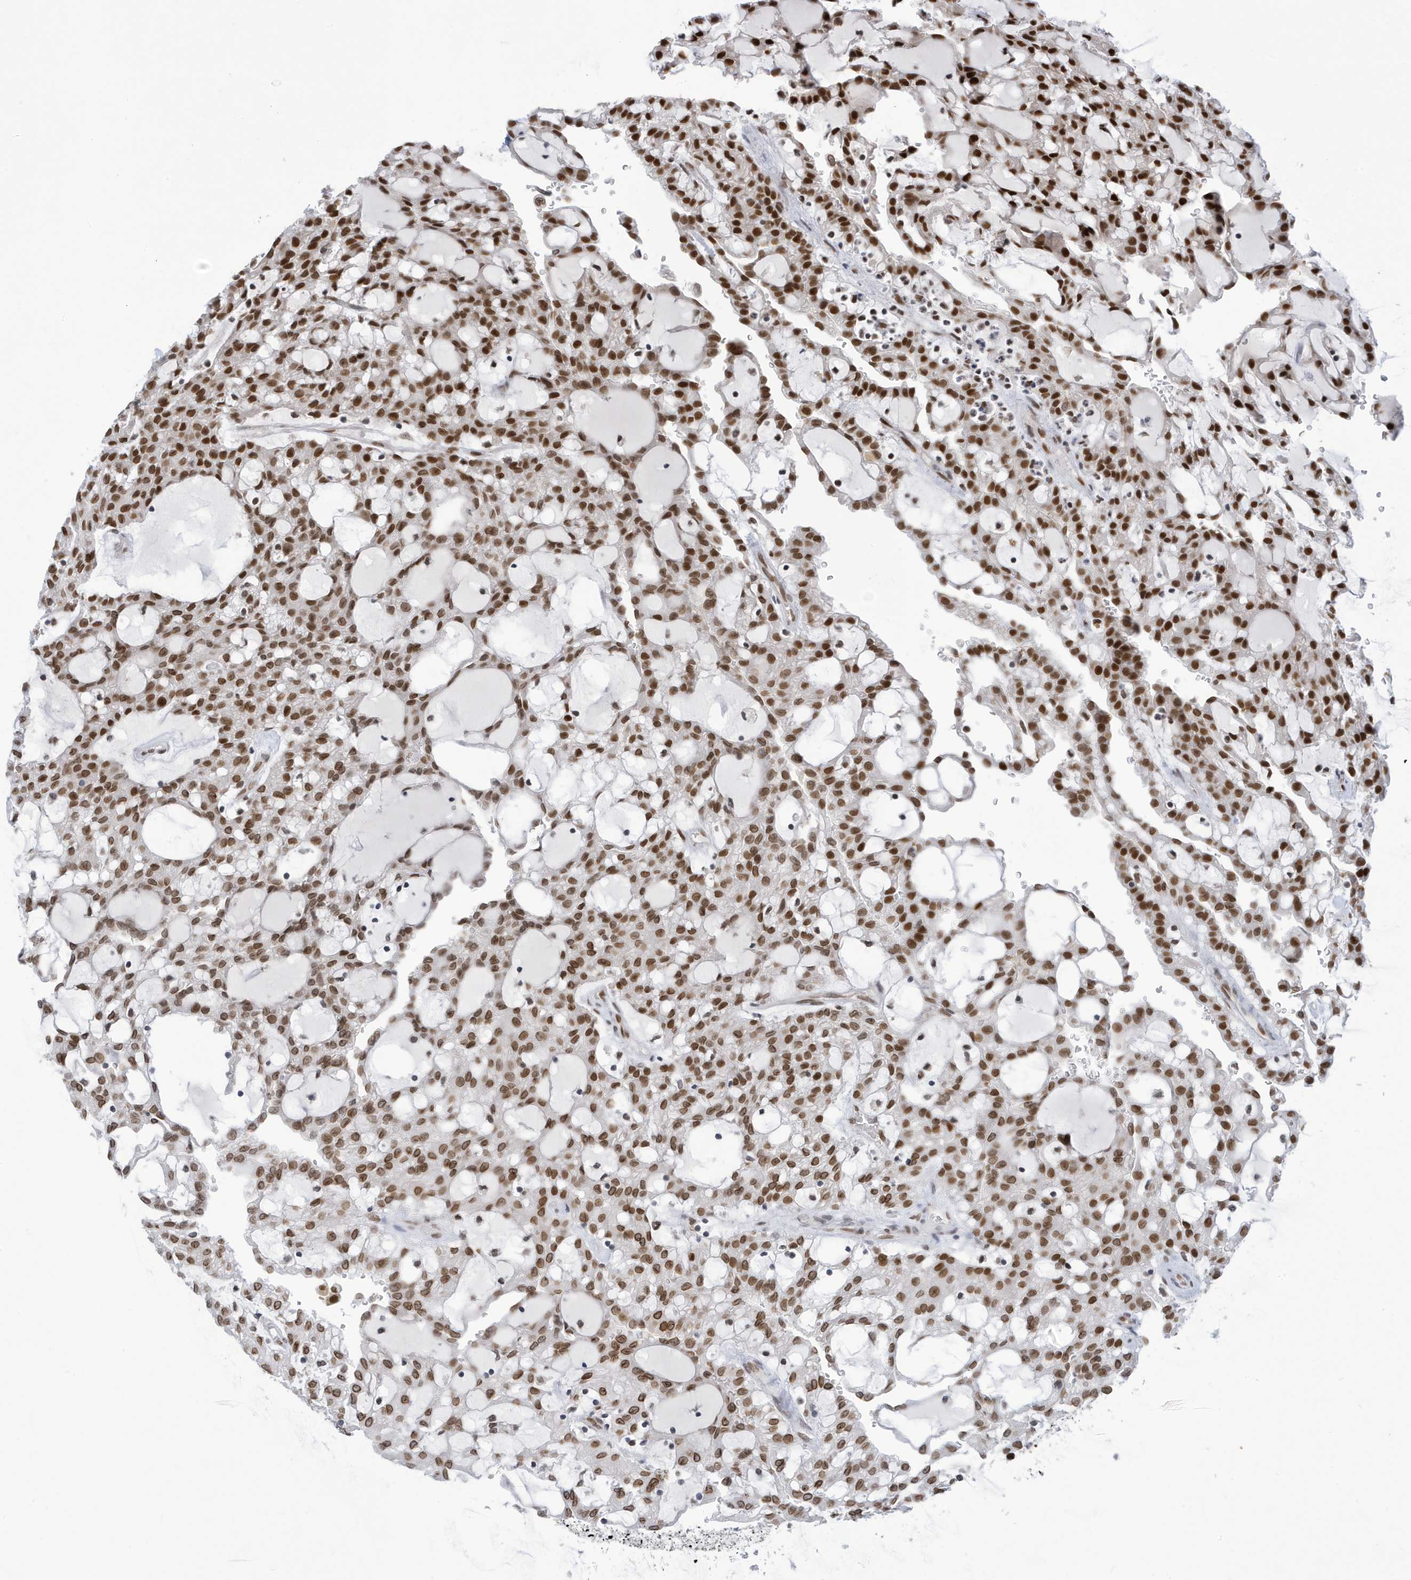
{"staining": {"intensity": "strong", "quantity": ">75%", "location": "nuclear"}, "tissue": "renal cancer", "cell_type": "Tumor cells", "image_type": "cancer", "snomed": [{"axis": "morphology", "description": "Adenocarcinoma, NOS"}, {"axis": "topography", "description": "Kidney"}], "caption": "Immunohistochemical staining of renal cancer (adenocarcinoma) shows high levels of strong nuclear protein staining in approximately >75% of tumor cells.", "gene": "PCYT1A", "patient": {"sex": "male", "age": 63}}